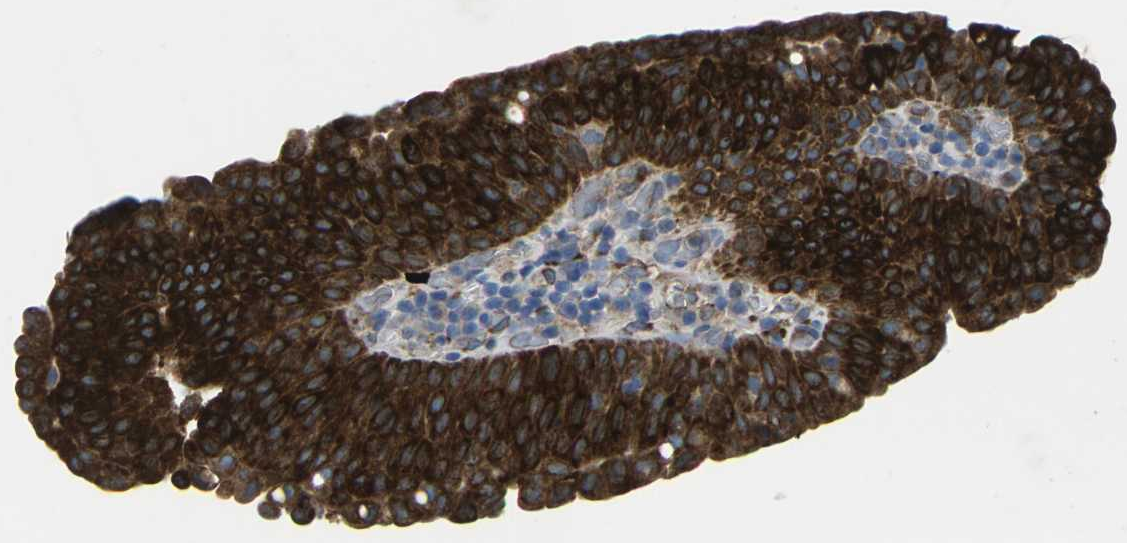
{"staining": {"intensity": "strong", "quantity": ">75%", "location": "cytoplasmic/membranous"}, "tissue": "urothelial cancer", "cell_type": "Tumor cells", "image_type": "cancer", "snomed": [{"axis": "morphology", "description": "Urothelial carcinoma, Low grade"}, {"axis": "topography", "description": "Urinary bladder"}], "caption": "About >75% of tumor cells in urothelial carcinoma (low-grade) display strong cytoplasmic/membranous protein positivity as visualized by brown immunohistochemical staining.", "gene": "PDZD8", "patient": {"sex": "female", "age": 75}}